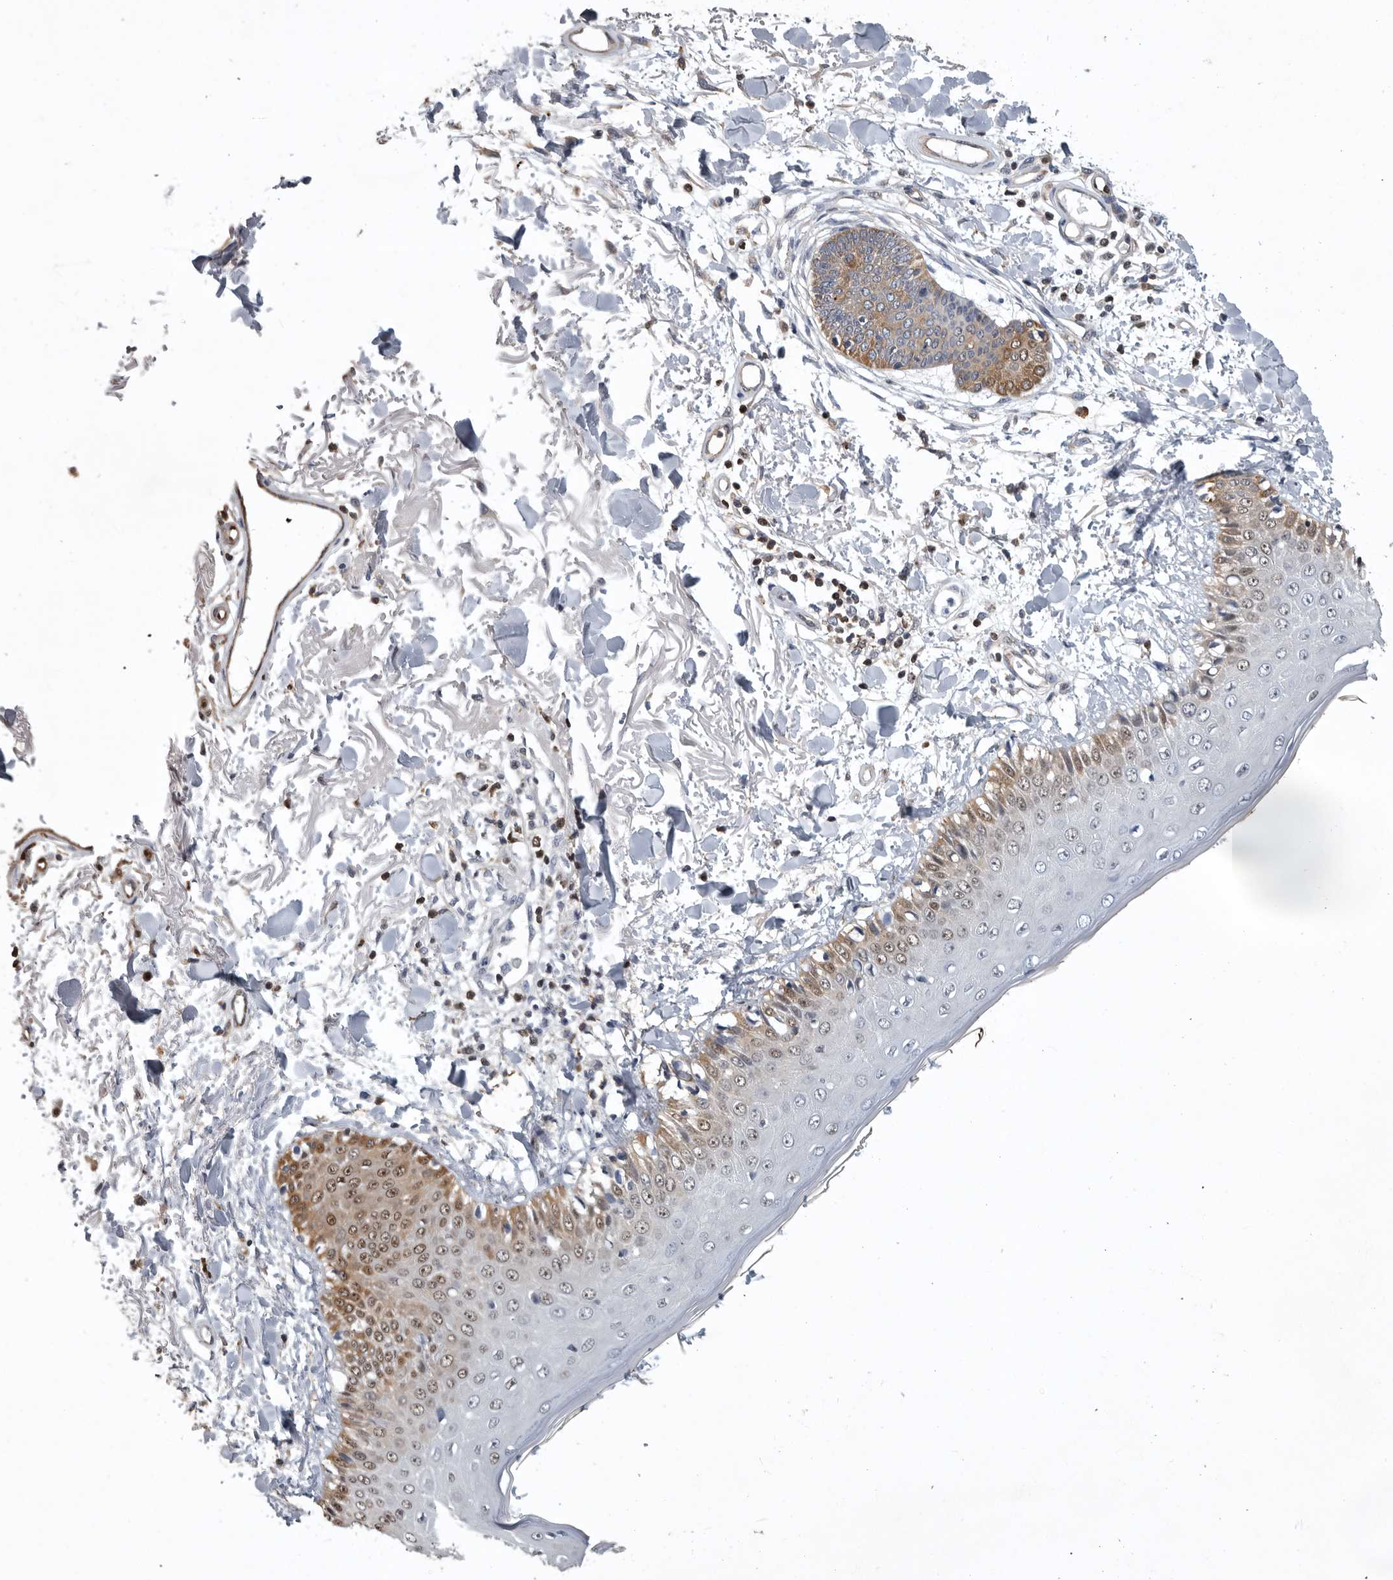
{"staining": {"intensity": "weak", "quantity": "25%-75%", "location": "cytoplasmic/membranous"}, "tissue": "skin", "cell_type": "Fibroblasts", "image_type": "normal", "snomed": [{"axis": "morphology", "description": "Normal tissue, NOS"}, {"axis": "morphology", "description": "Squamous cell carcinoma, NOS"}, {"axis": "topography", "description": "Skin"}, {"axis": "topography", "description": "Peripheral nerve tissue"}], "caption": "Unremarkable skin displays weak cytoplasmic/membranous positivity in approximately 25%-75% of fibroblasts, visualized by immunohistochemistry. The staining is performed using DAB (3,3'-diaminobenzidine) brown chromogen to label protein expression. The nuclei are counter-stained blue using hematoxylin.", "gene": "PDCD4", "patient": {"sex": "male", "age": 83}}